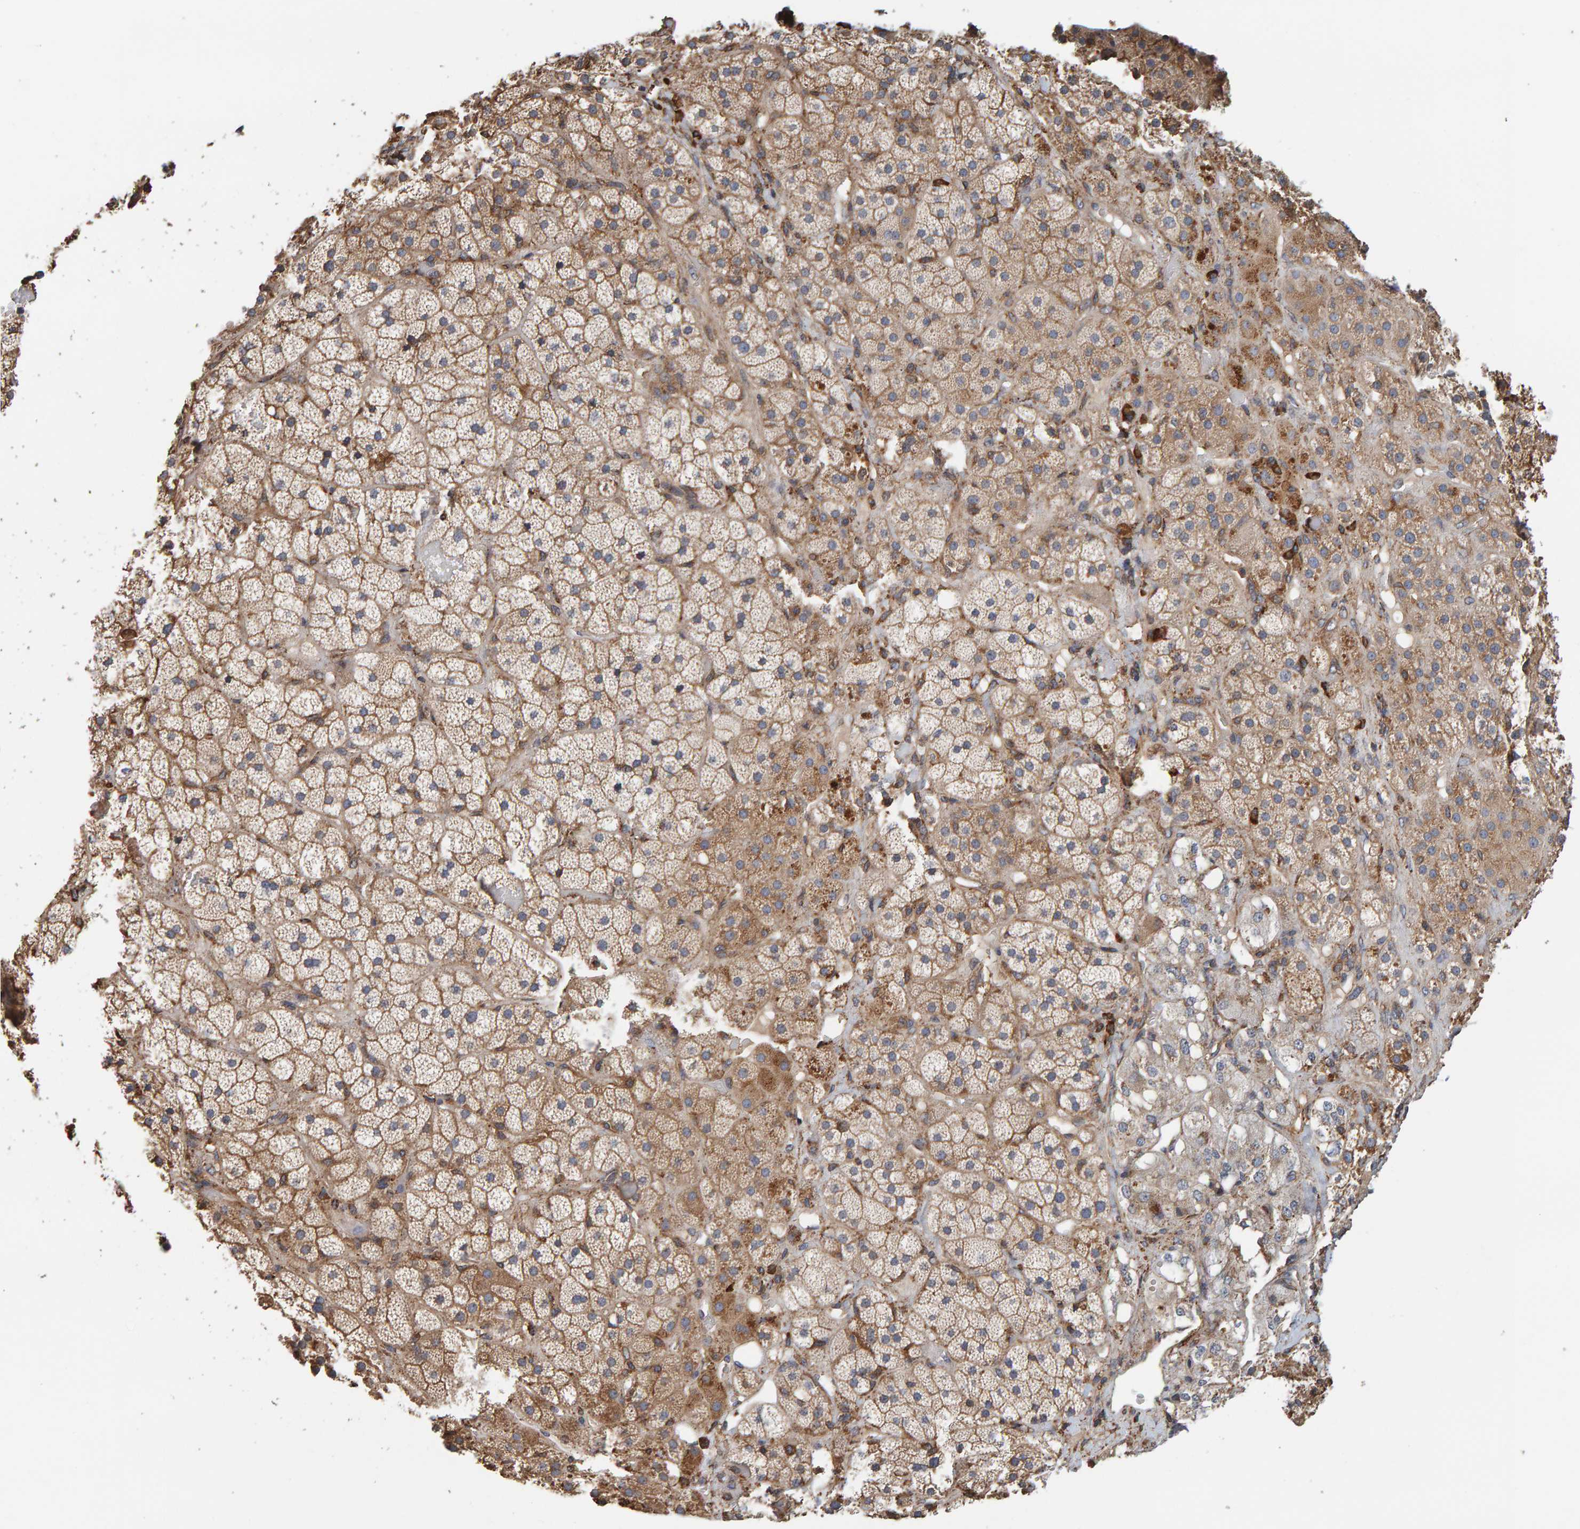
{"staining": {"intensity": "moderate", "quantity": ">75%", "location": "cytoplasmic/membranous"}, "tissue": "adrenal gland", "cell_type": "Glandular cells", "image_type": "normal", "snomed": [{"axis": "morphology", "description": "Normal tissue, NOS"}, {"axis": "topography", "description": "Adrenal gland"}], "caption": "Protein staining by IHC reveals moderate cytoplasmic/membranous positivity in about >75% of glandular cells in unremarkable adrenal gland.", "gene": "PLA2G3", "patient": {"sex": "male", "age": 57}}